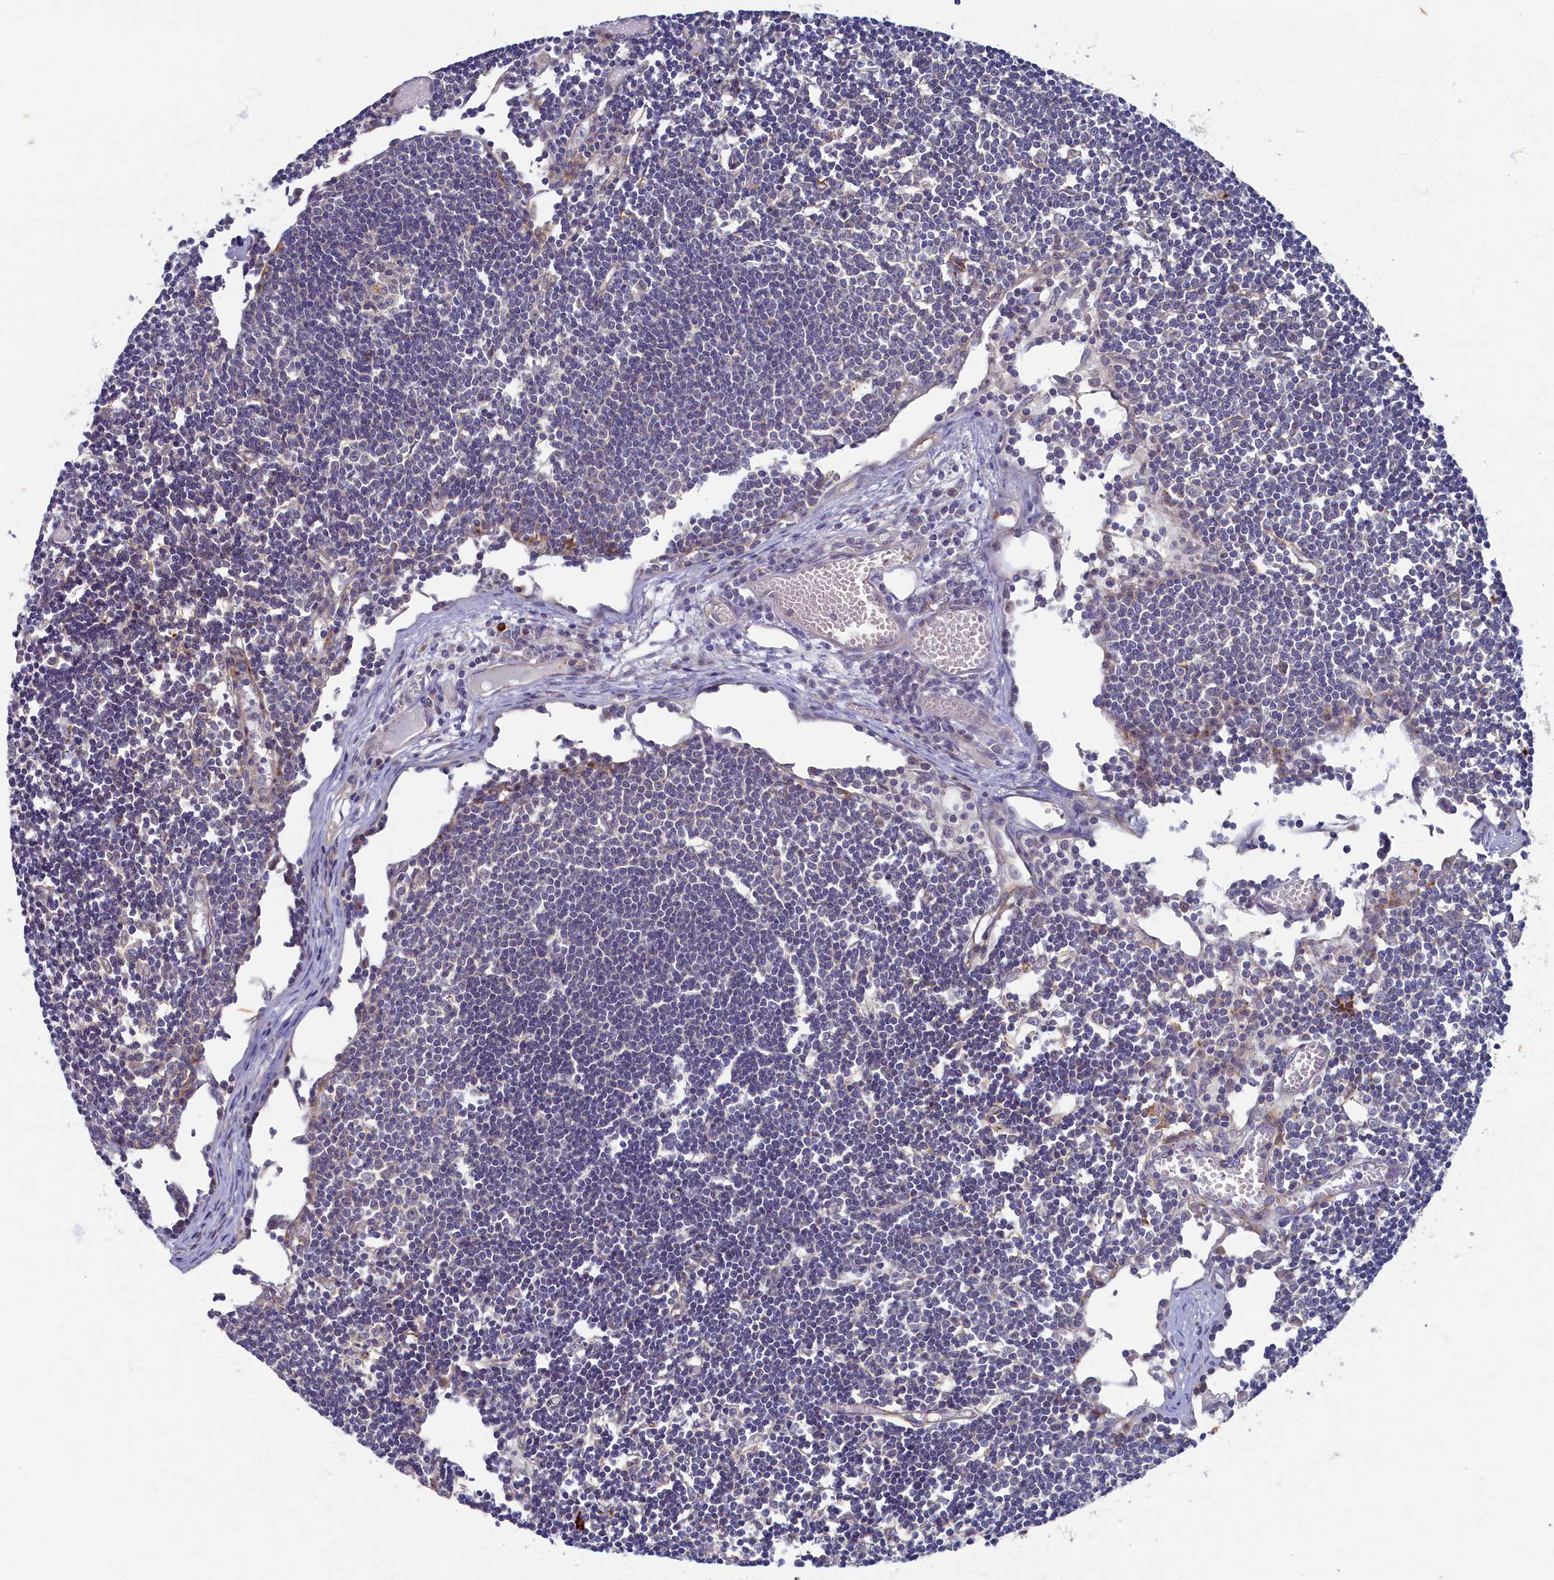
{"staining": {"intensity": "moderate", "quantity": "<25%", "location": "cytoplasmic/membranous,nuclear"}, "tissue": "lymph node", "cell_type": "Germinal center cells", "image_type": "normal", "snomed": [{"axis": "morphology", "description": "Normal tissue, NOS"}, {"axis": "topography", "description": "Lymph node"}], "caption": "This is a histology image of immunohistochemistry staining of normal lymph node, which shows moderate positivity in the cytoplasmic/membranous,nuclear of germinal center cells.", "gene": "WDR59", "patient": {"sex": "female", "age": 11}}